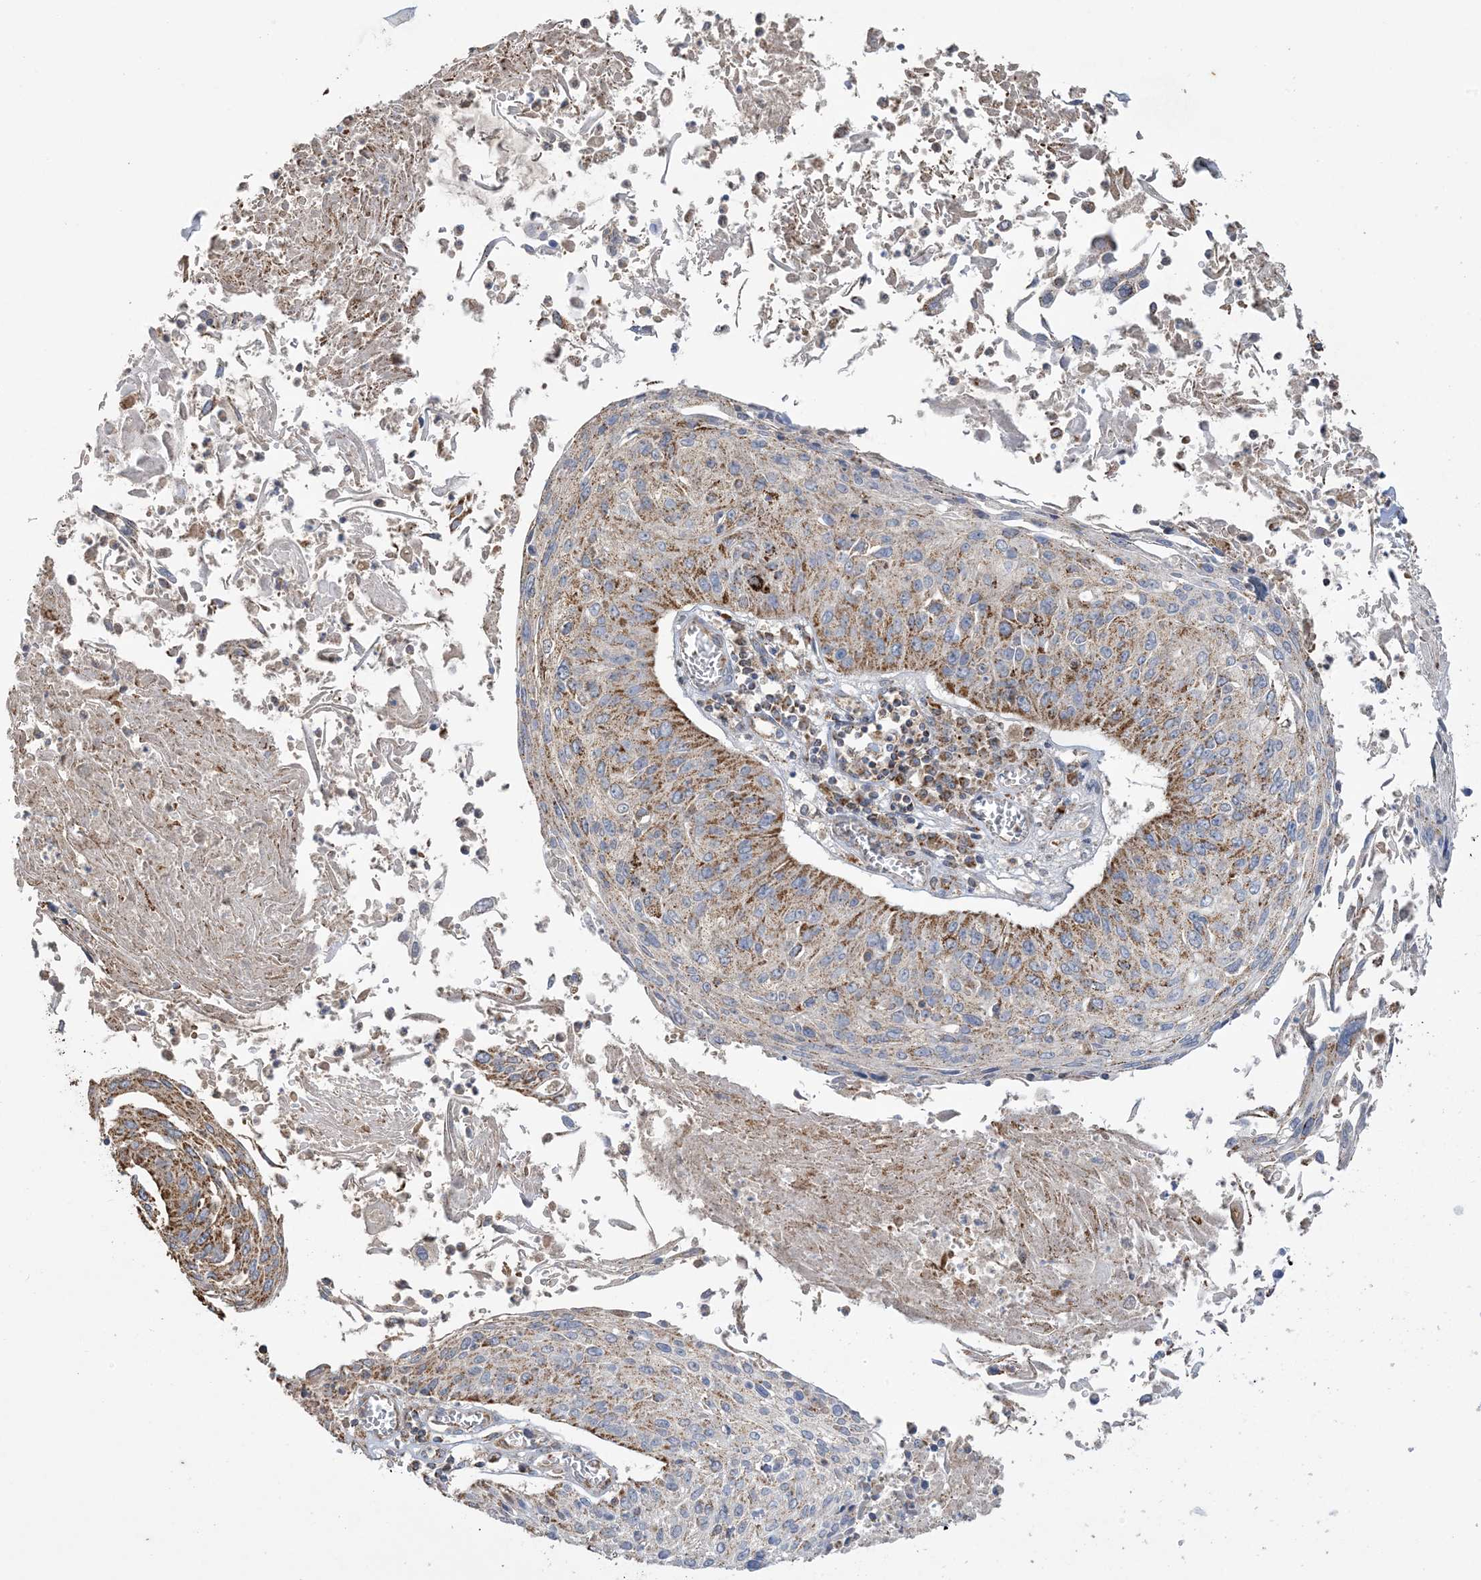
{"staining": {"intensity": "moderate", "quantity": "25%-75%", "location": "cytoplasmic/membranous"}, "tissue": "cervical cancer", "cell_type": "Tumor cells", "image_type": "cancer", "snomed": [{"axis": "morphology", "description": "Squamous cell carcinoma, NOS"}, {"axis": "topography", "description": "Cervix"}], "caption": "Immunohistochemical staining of cervical squamous cell carcinoma displays medium levels of moderate cytoplasmic/membranous protein expression in about 25%-75% of tumor cells.", "gene": "AGA", "patient": {"sex": "female", "age": 51}}